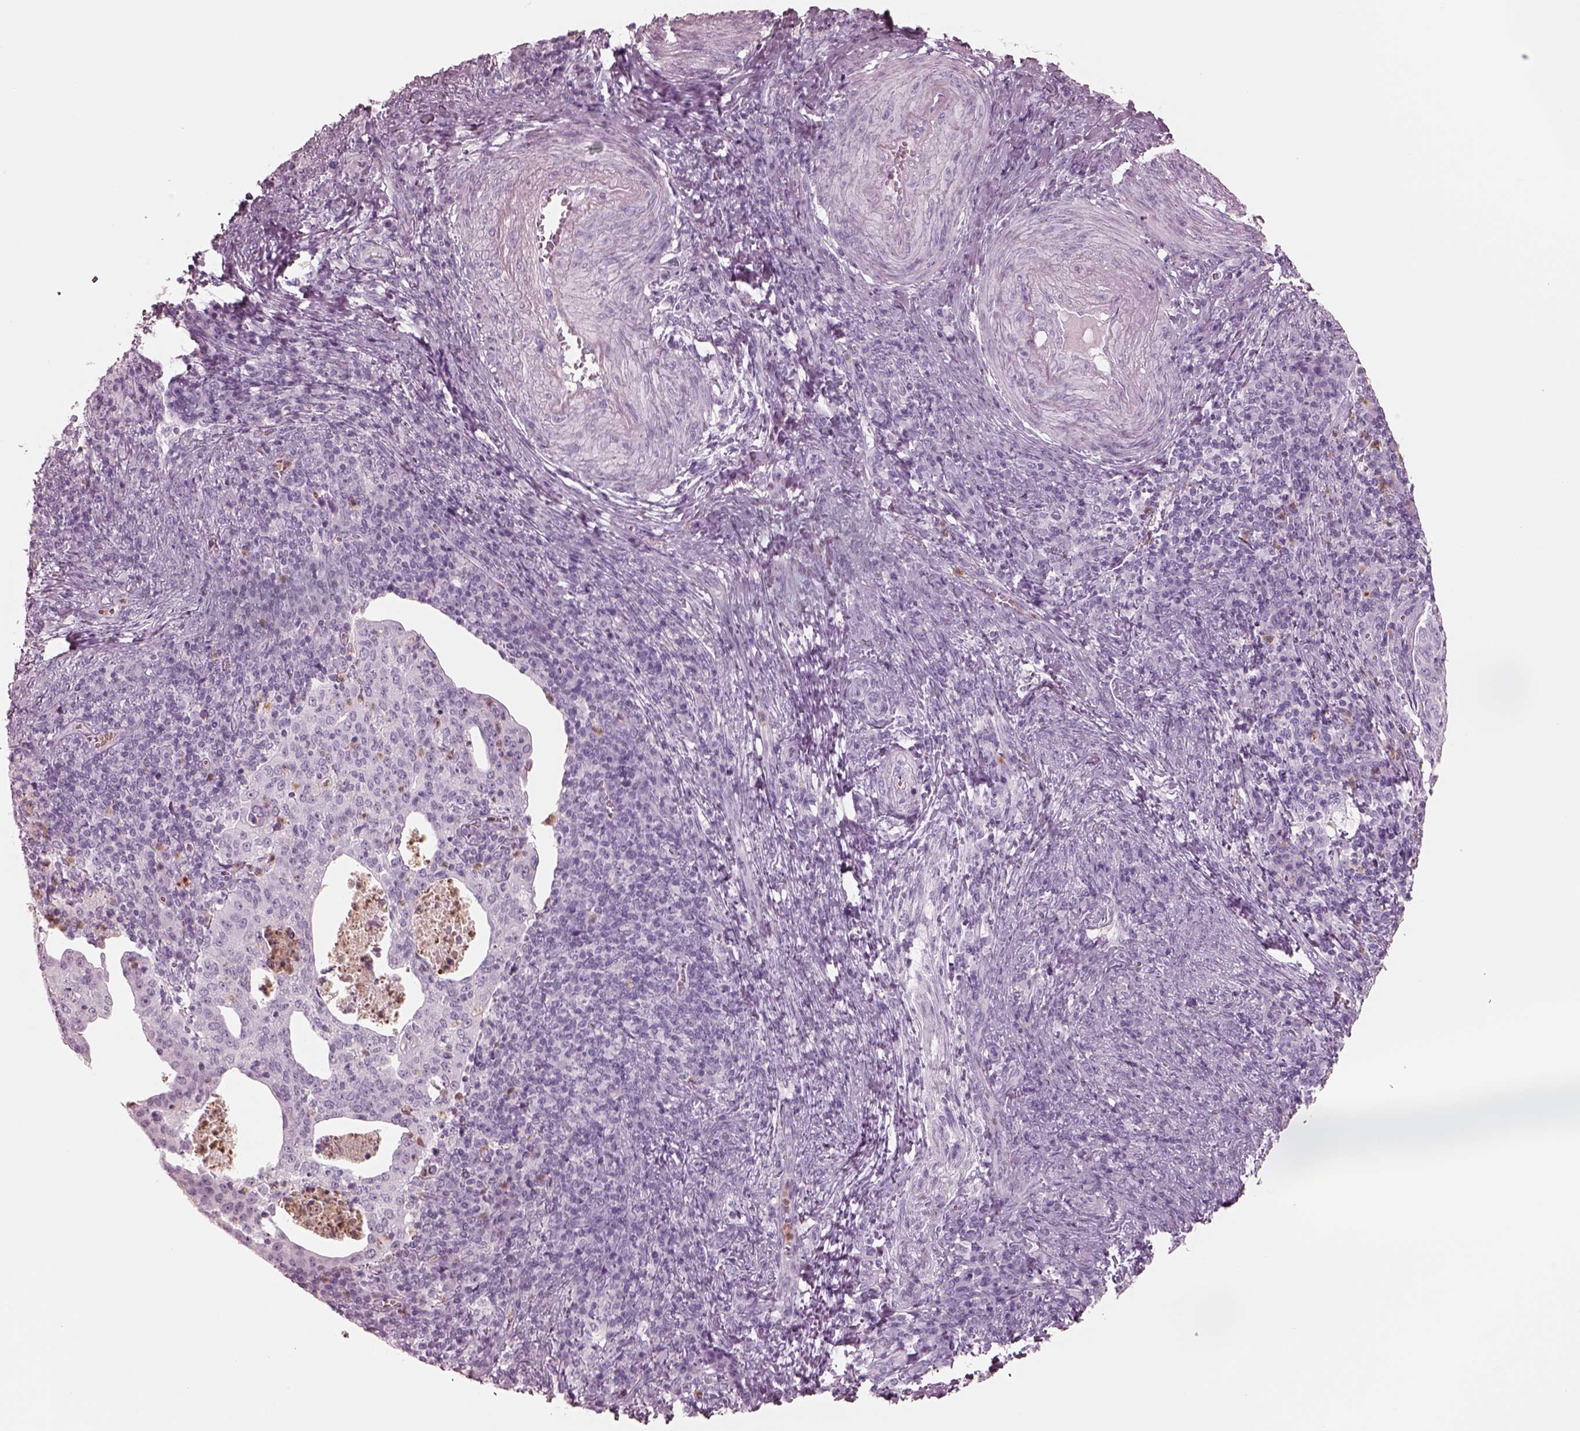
{"staining": {"intensity": "negative", "quantity": "none", "location": "none"}, "tissue": "cervical cancer", "cell_type": "Tumor cells", "image_type": "cancer", "snomed": [{"axis": "morphology", "description": "Squamous cell carcinoma, NOS"}, {"axis": "topography", "description": "Cervix"}], "caption": "Image shows no significant protein positivity in tumor cells of cervical cancer.", "gene": "ELANE", "patient": {"sex": "female", "age": 39}}